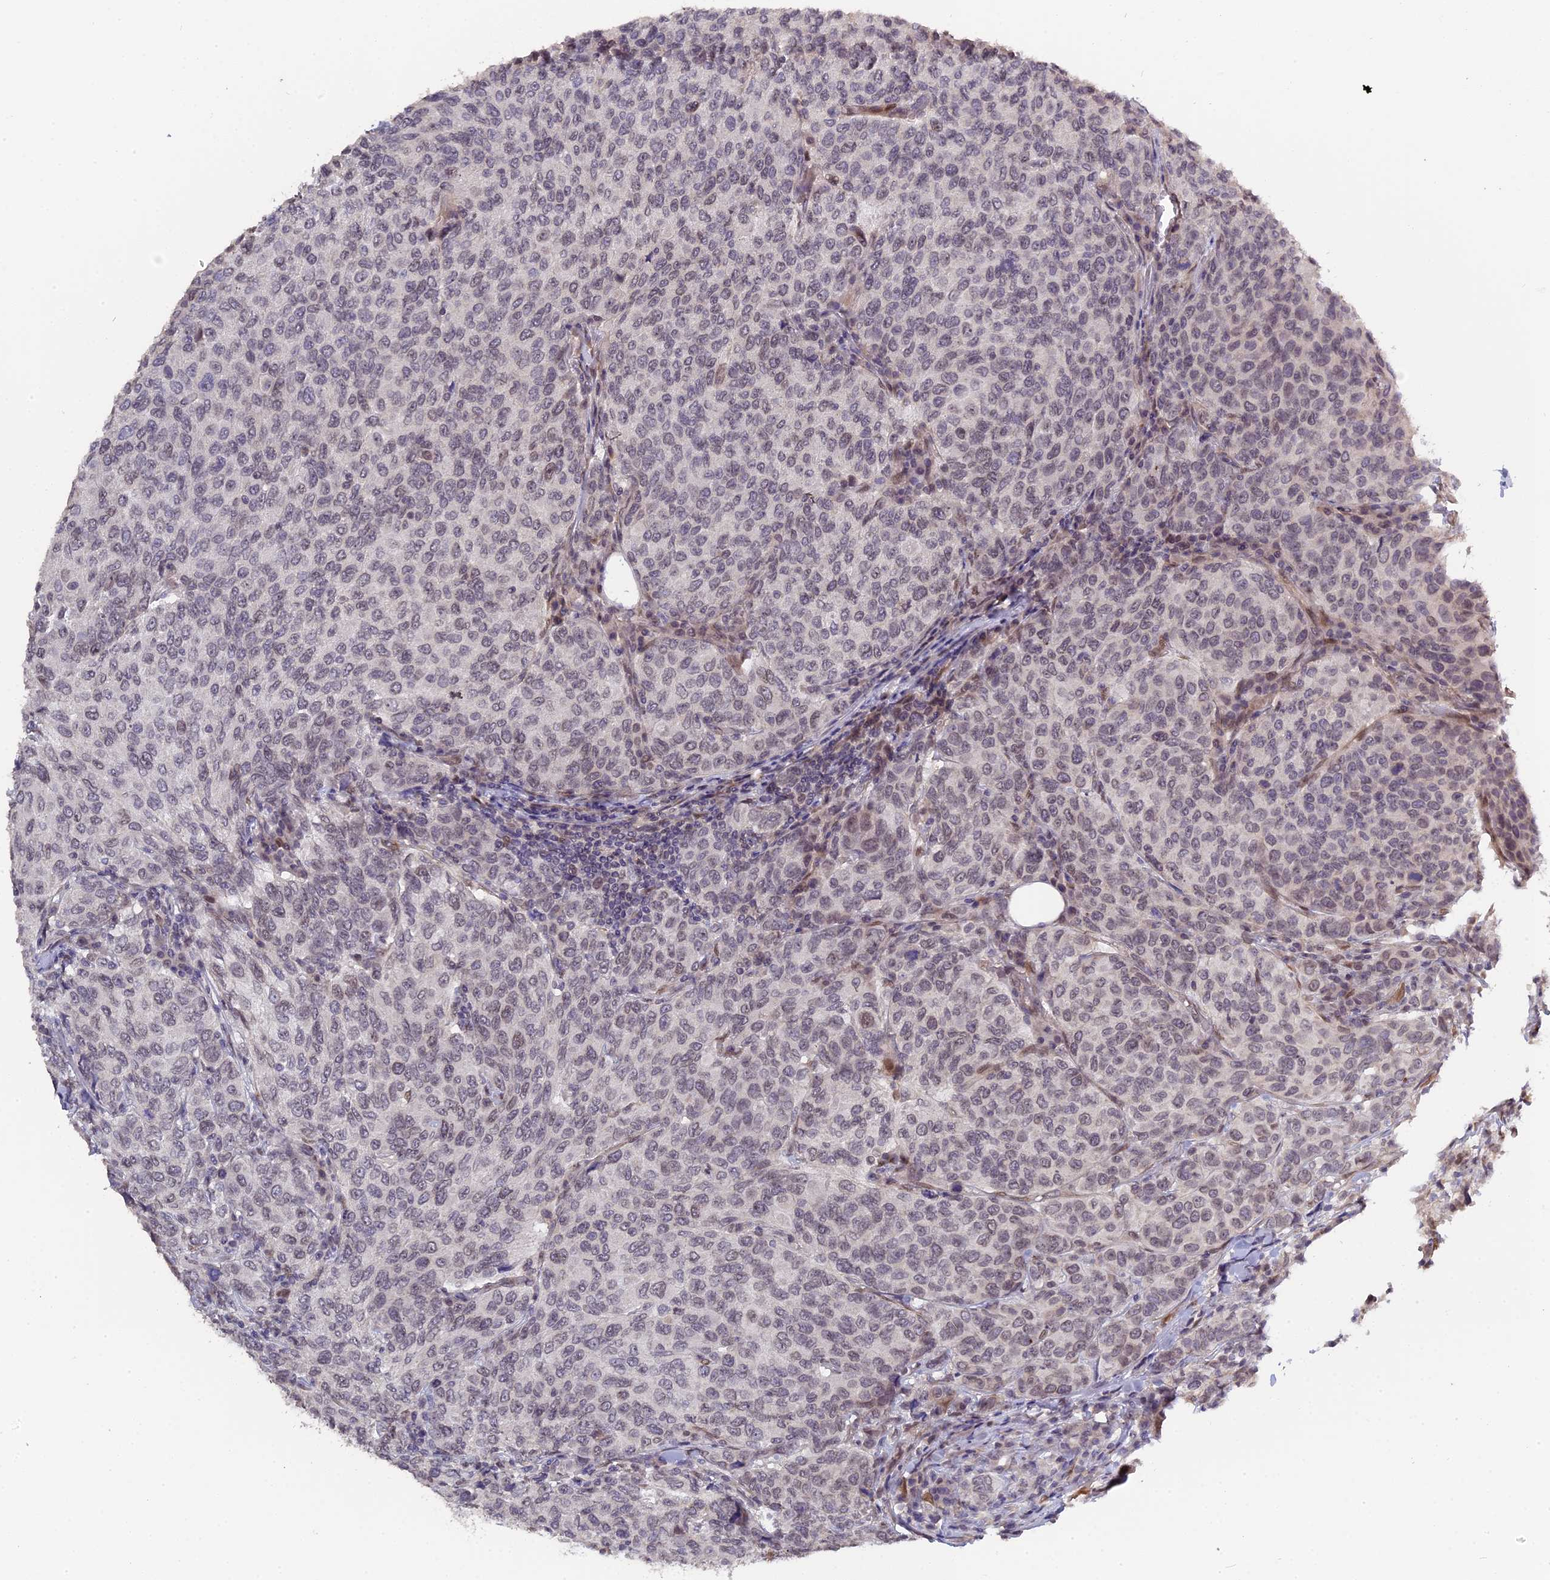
{"staining": {"intensity": "weak", "quantity": "<25%", "location": "nuclear"}, "tissue": "breast cancer", "cell_type": "Tumor cells", "image_type": "cancer", "snomed": [{"axis": "morphology", "description": "Duct carcinoma"}, {"axis": "topography", "description": "Breast"}], "caption": "DAB (3,3'-diaminobenzidine) immunohistochemical staining of human breast intraductal carcinoma shows no significant staining in tumor cells.", "gene": "PYGO1", "patient": {"sex": "female", "age": 55}}